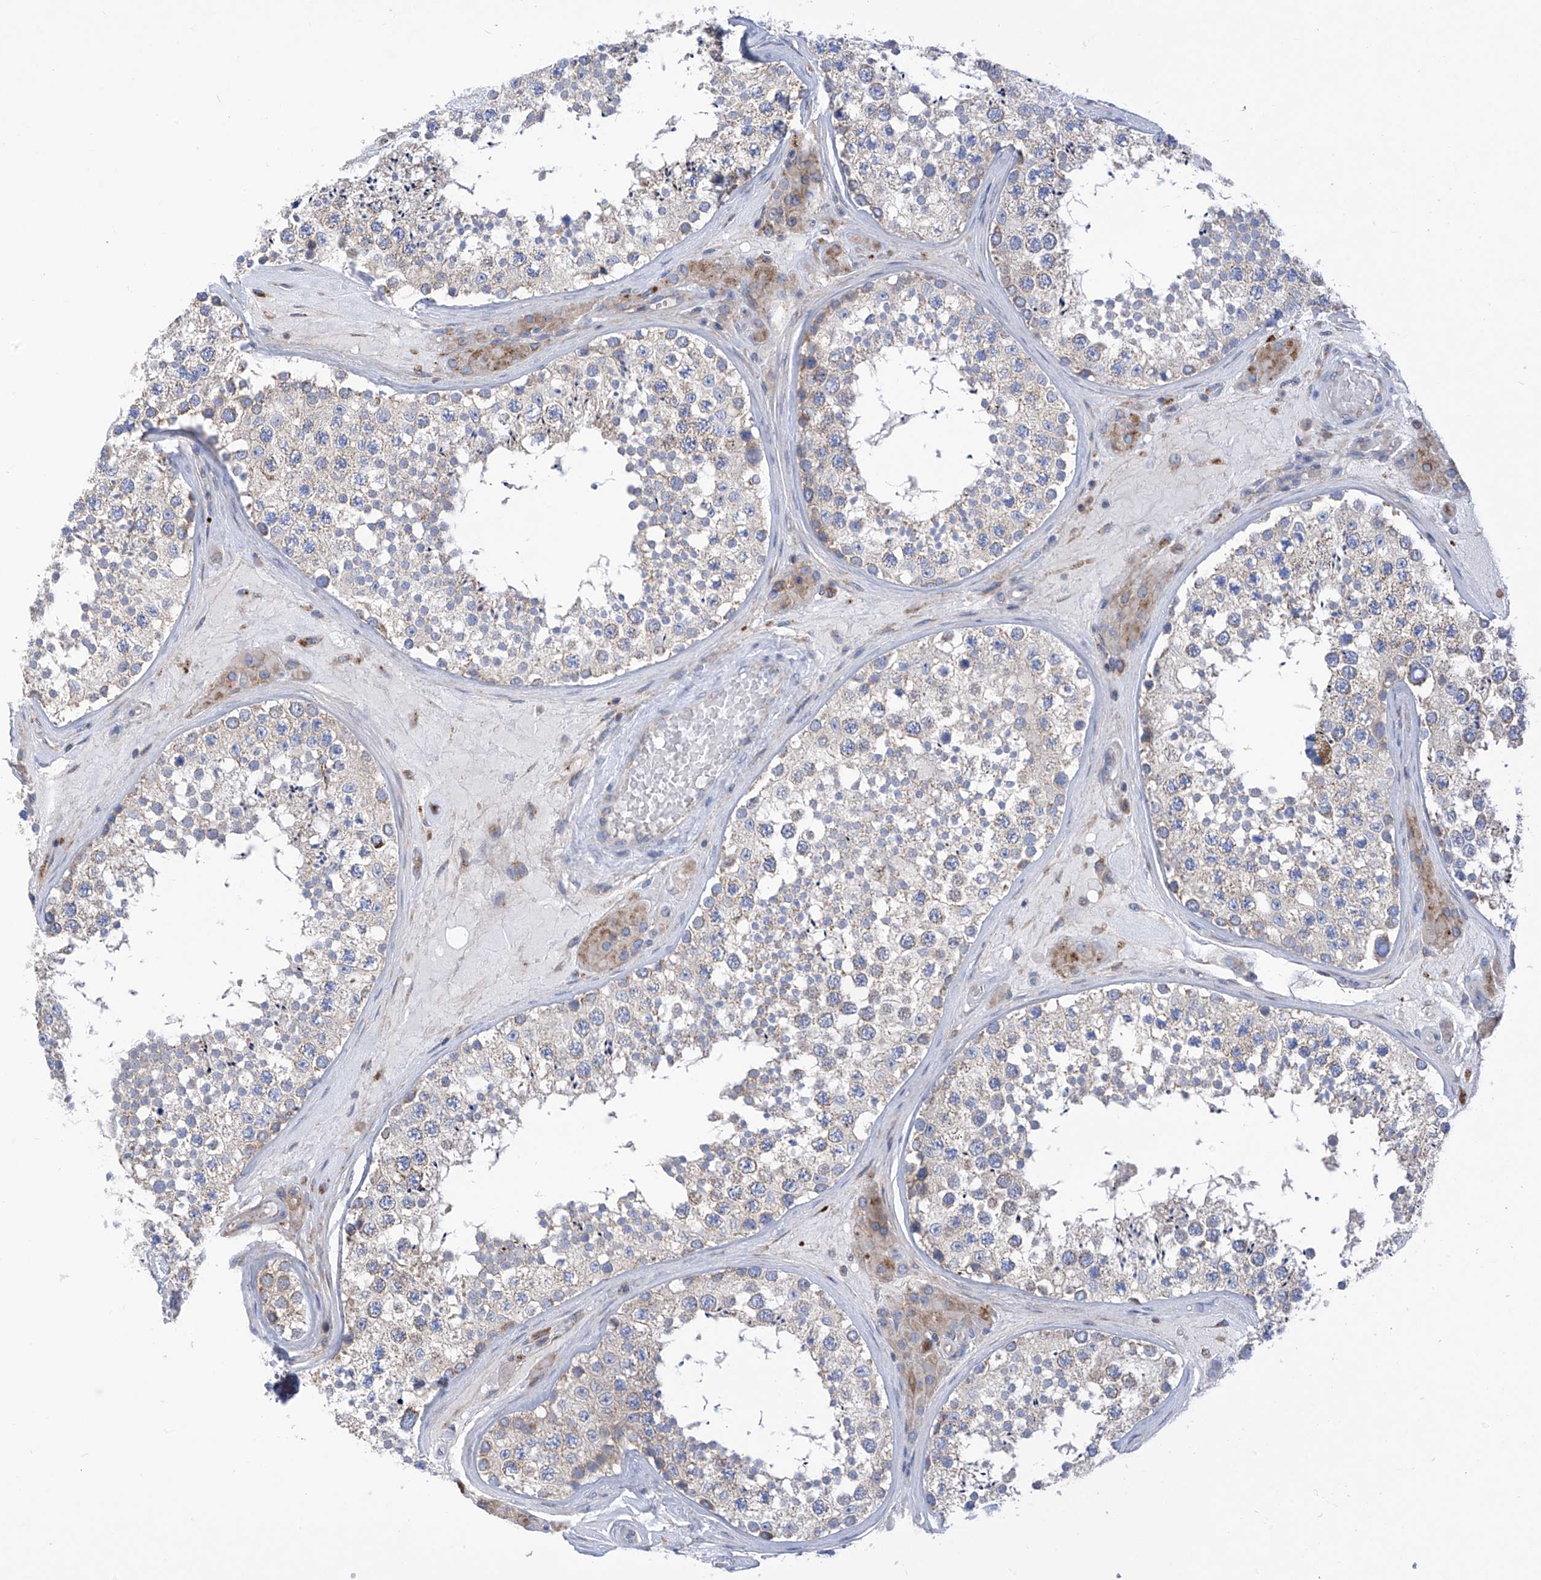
{"staining": {"intensity": "moderate", "quantity": "<25%", "location": "cytoplasmic/membranous"}, "tissue": "testis", "cell_type": "Cells in seminiferous ducts", "image_type": "normal", "snomed": [{"axis": "morphology", "description": "Normal tissue, NOS"}, {"axis": "topography", "description": "Testis"}], "caption": "Moderate cytoplasmic/membranous staining for a protein is identified in approximately <25% of cells in seminiferous ducts of normal testis using immunohistochemistry (IHC).", "gene": "P2RX7", "patient": {"sex": "male", "age": 46}}